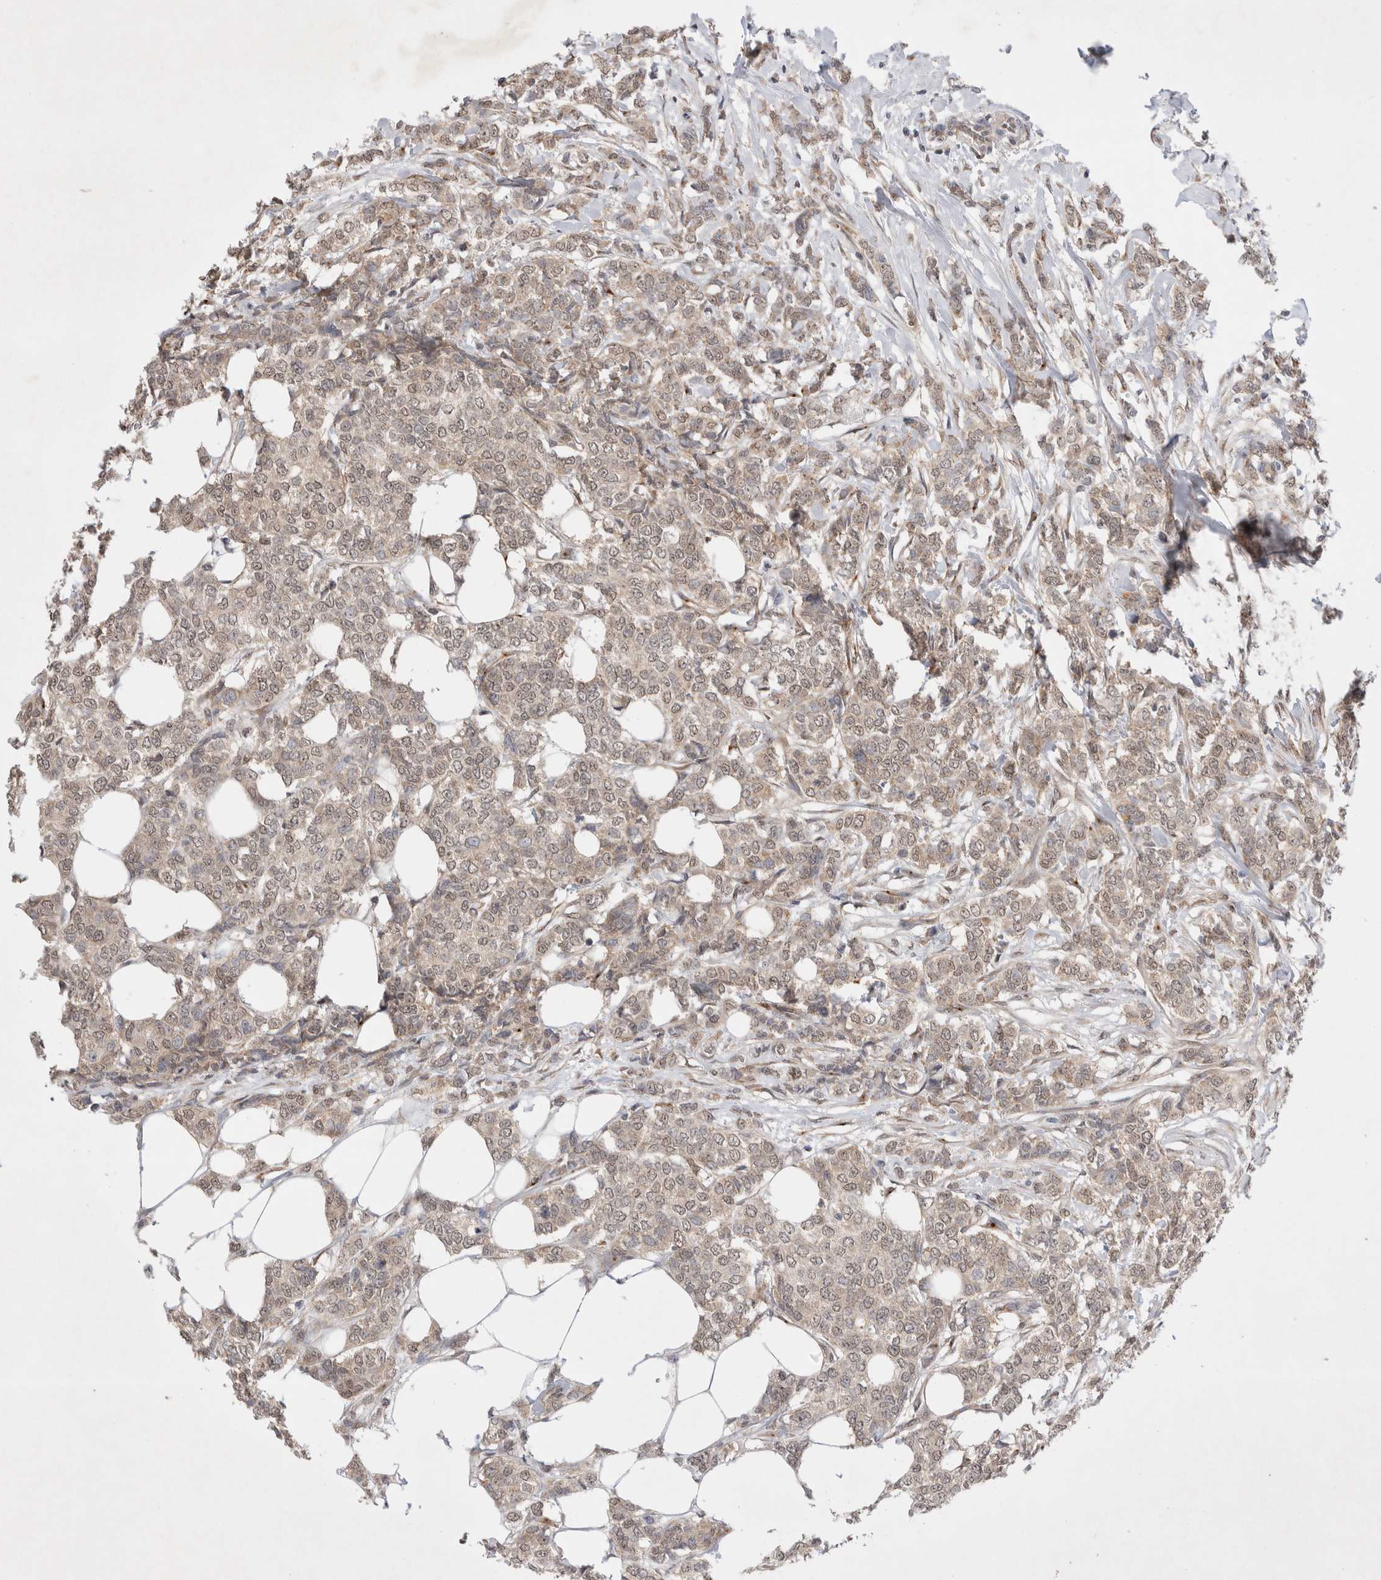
{"staining": {"intensity": "moderate", "quantity": ">75%", "location": "cytoplasmic/membranous"}, "tissue": "breast cancer", "cell_type": "Tumor cells", "image_type": "cancer", "snomed": [{"axis": "morphology", "description": "Lobular carcinoma"}, {"axis": "topography", "description": "Skin"}, {"axis": "topography", "description": "Breast"}], "caption": "The image shows immunohistochemical staining of breast cancer (lobular carcinoma). There is moderate cytoplasmic/membranous positivity is appreciated in about >75% of tumor cells.", "gene": "WIPF2", "patient": {"sex": "female", "age": 46}}